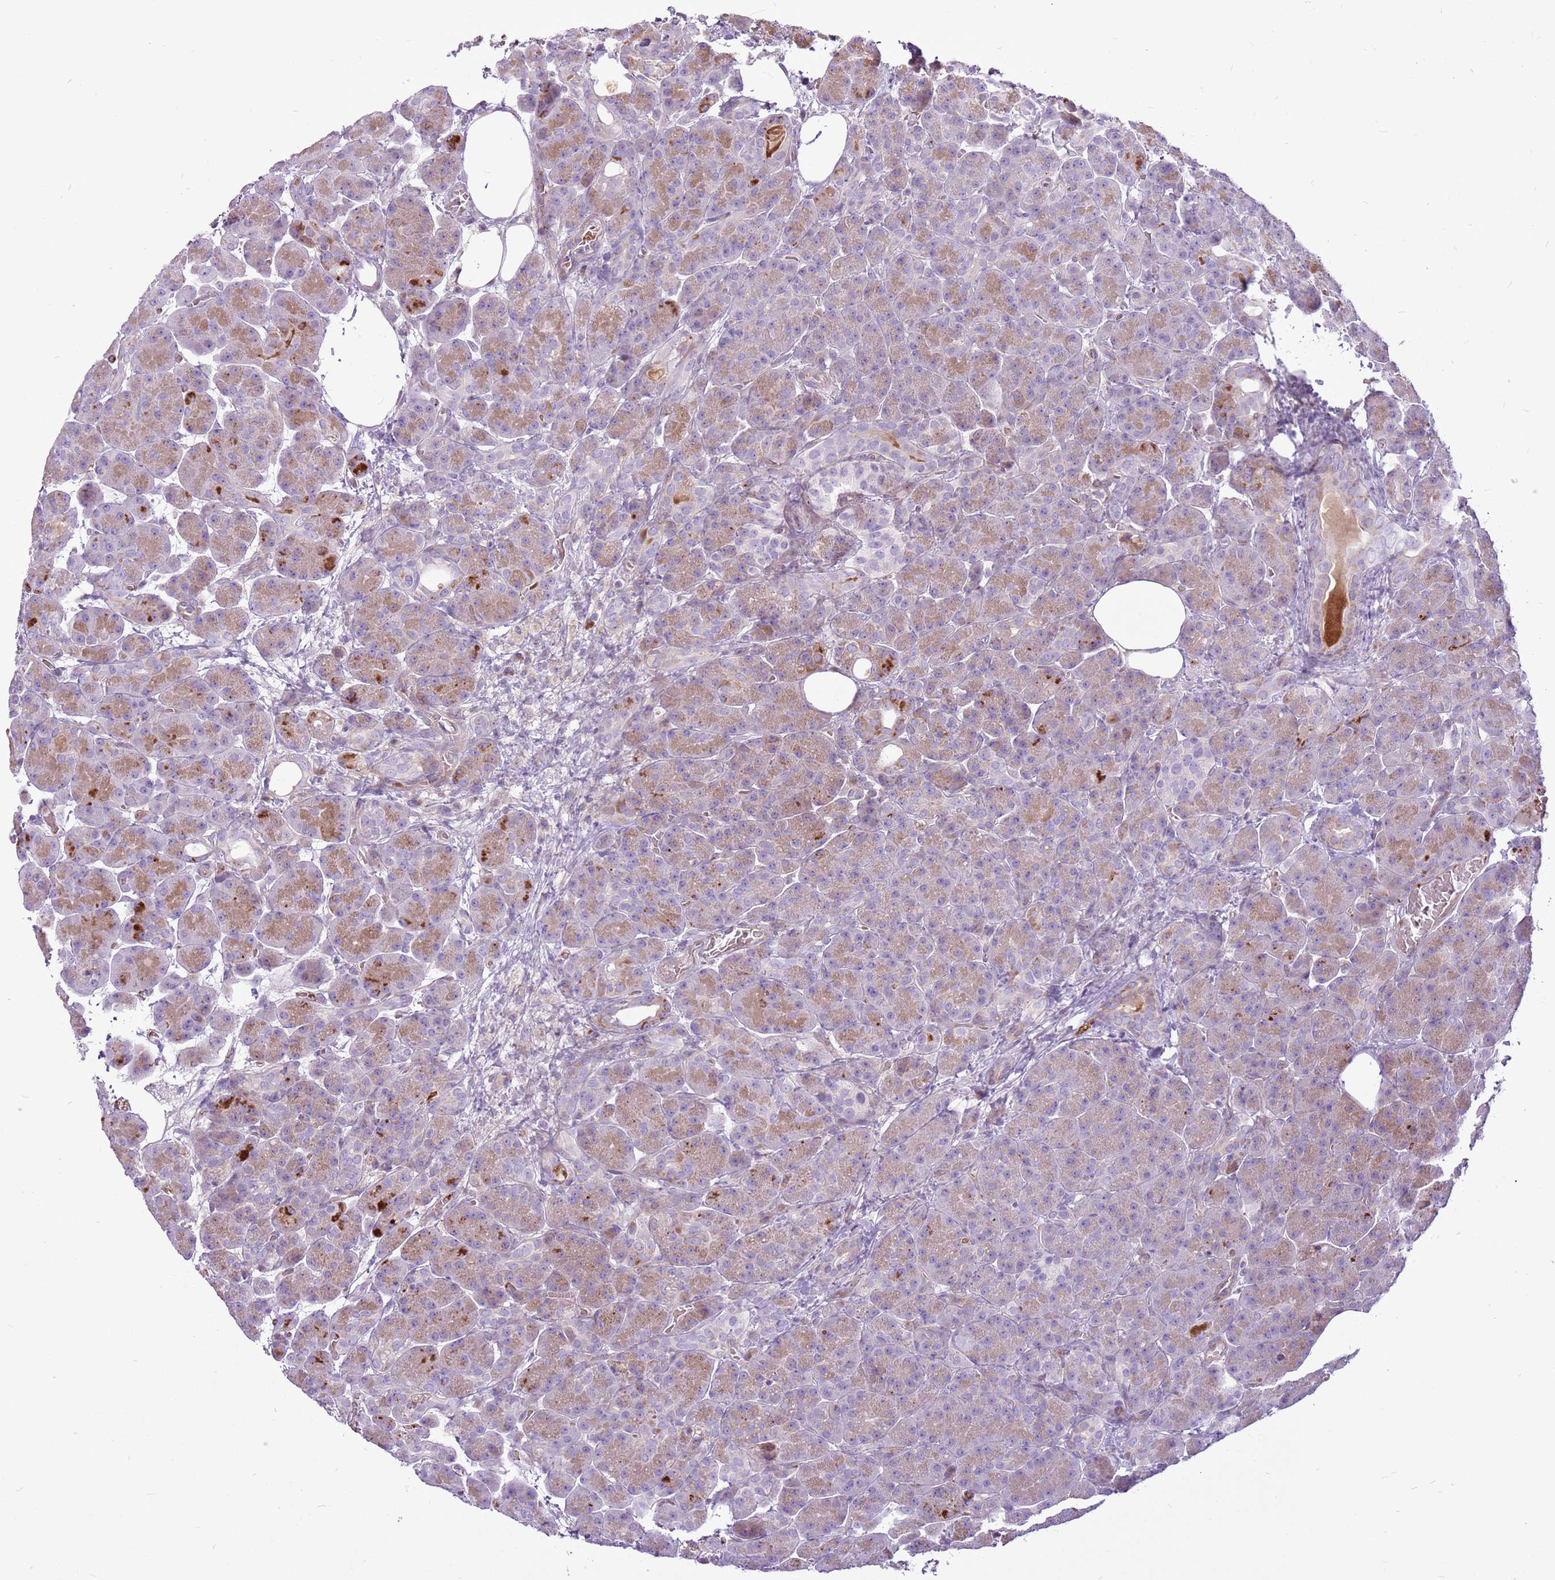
{"staining": {"intensity": "moderate", "quantity": ">75%", "location": "cytoplasmic/membranous"}, "tissue": "pancreas", "cell_type": "Exocrine glandular cells", "image_type": "normal", "snomed": [{"axis": "morphology", "description": "Normal tissue, NOS"}, {"axis": "topography", "description": "Pancreas"}], "caption": "Exocrine glandular cells reveal medium levels of moderate cytoplasmic/membranous staining in about >75% of cells in benign pancreas. (brown staining indicates protein expression, while blue staining denotes nuclei).", "gene": "CHAC2", "patient": {"sex": "male", "age": 63}}